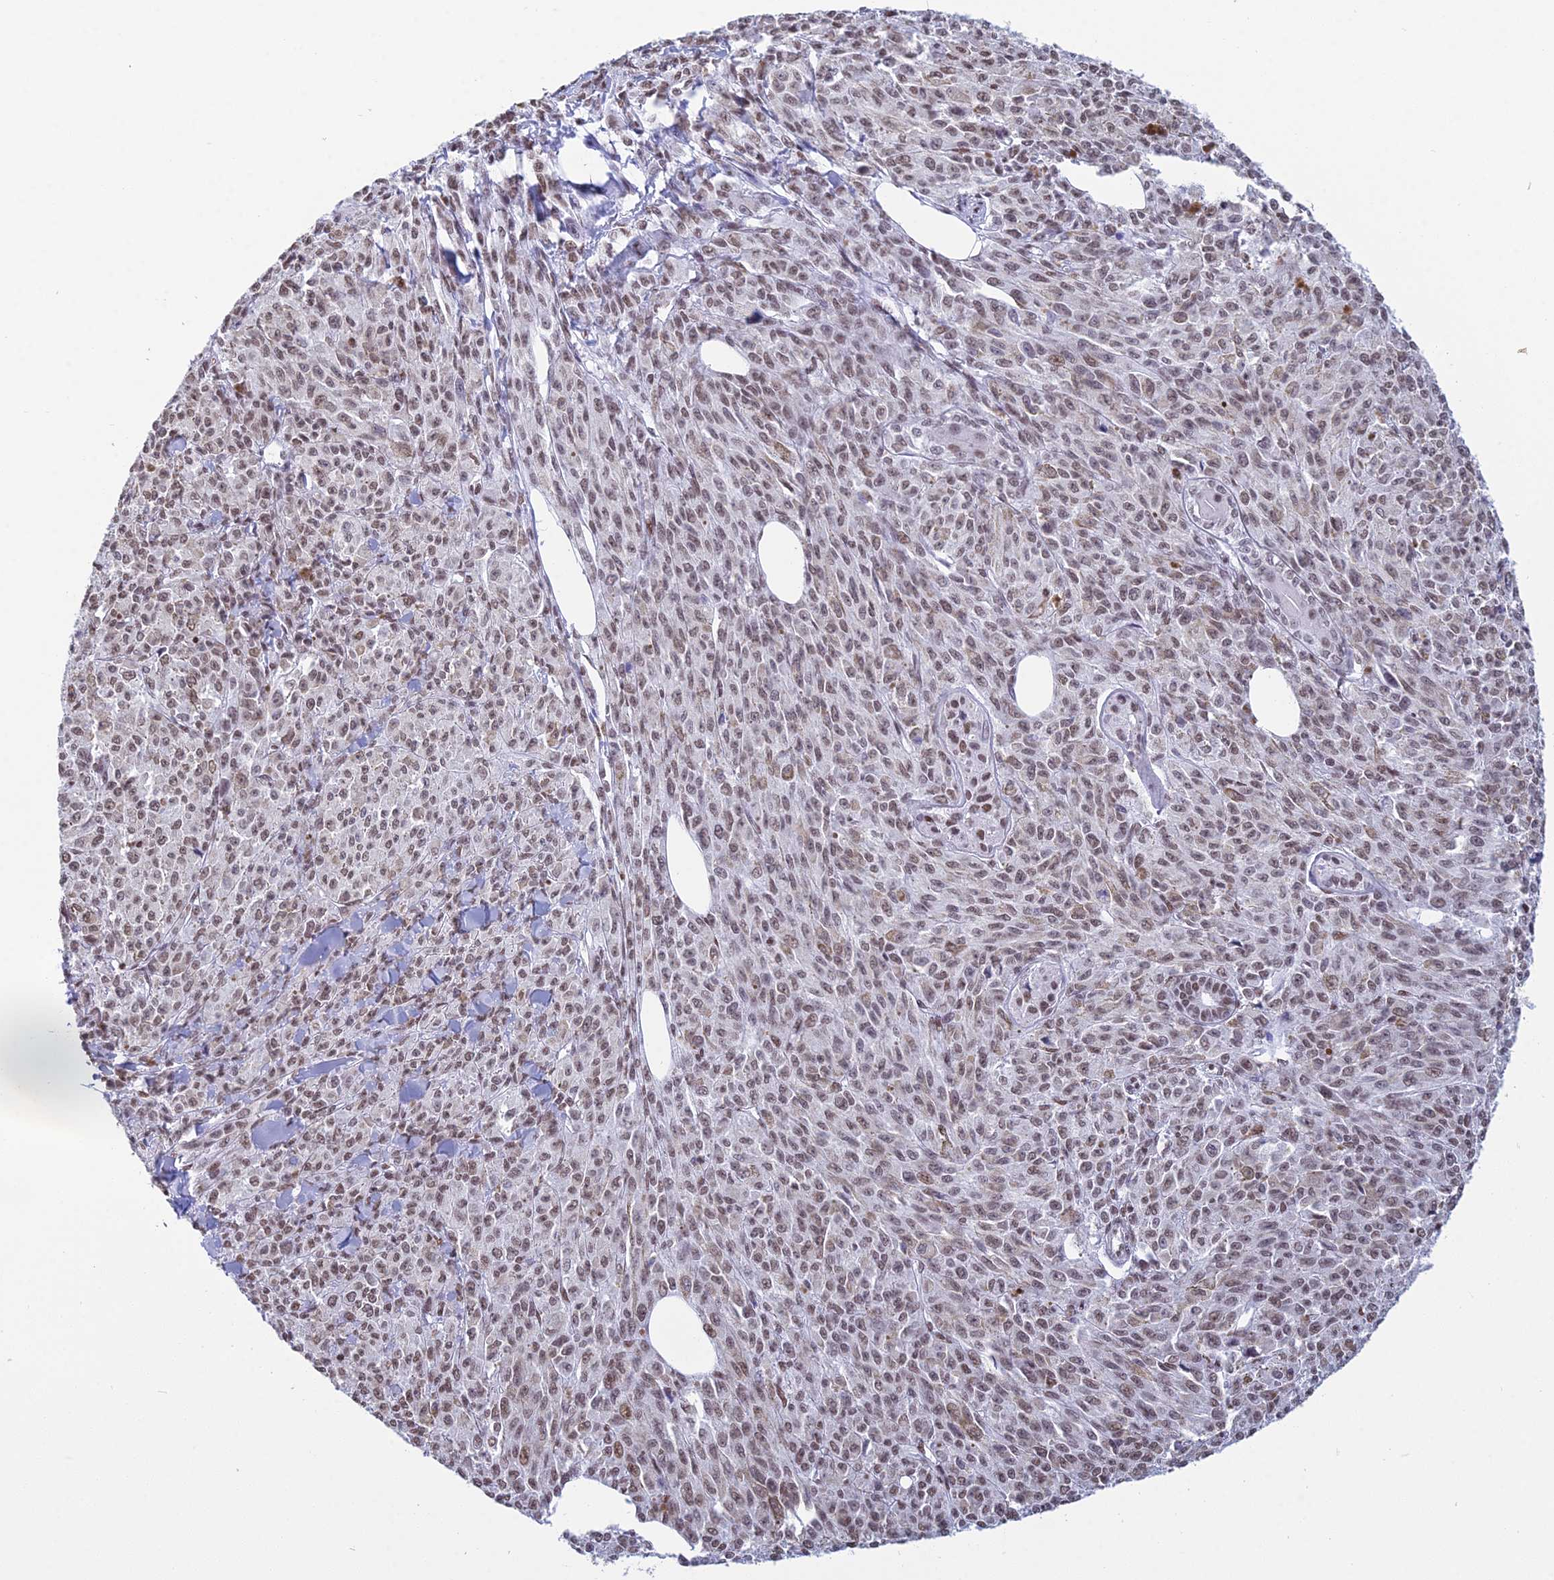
{"staining": {"intensity": "moderate", "quantity": ">75%", "location": "nuclear"}, "tissue": "melanoma", "cell_type": "Tumor cells", "image_type": "cancer", "snomed": [{"axis": "morphology", "description": "Malignant melanoma, NOS"}, {"axis": "topography", "description": "Skin"}], "caption": "Immunohistochemistry histopathology image of melanoma stained for a protein (brown), which shows medium levels of moderate nuclear positivity in about >75% of tumor cells.", "gene": "CDC26", "patient": {"sex": "female", "age": 52}}